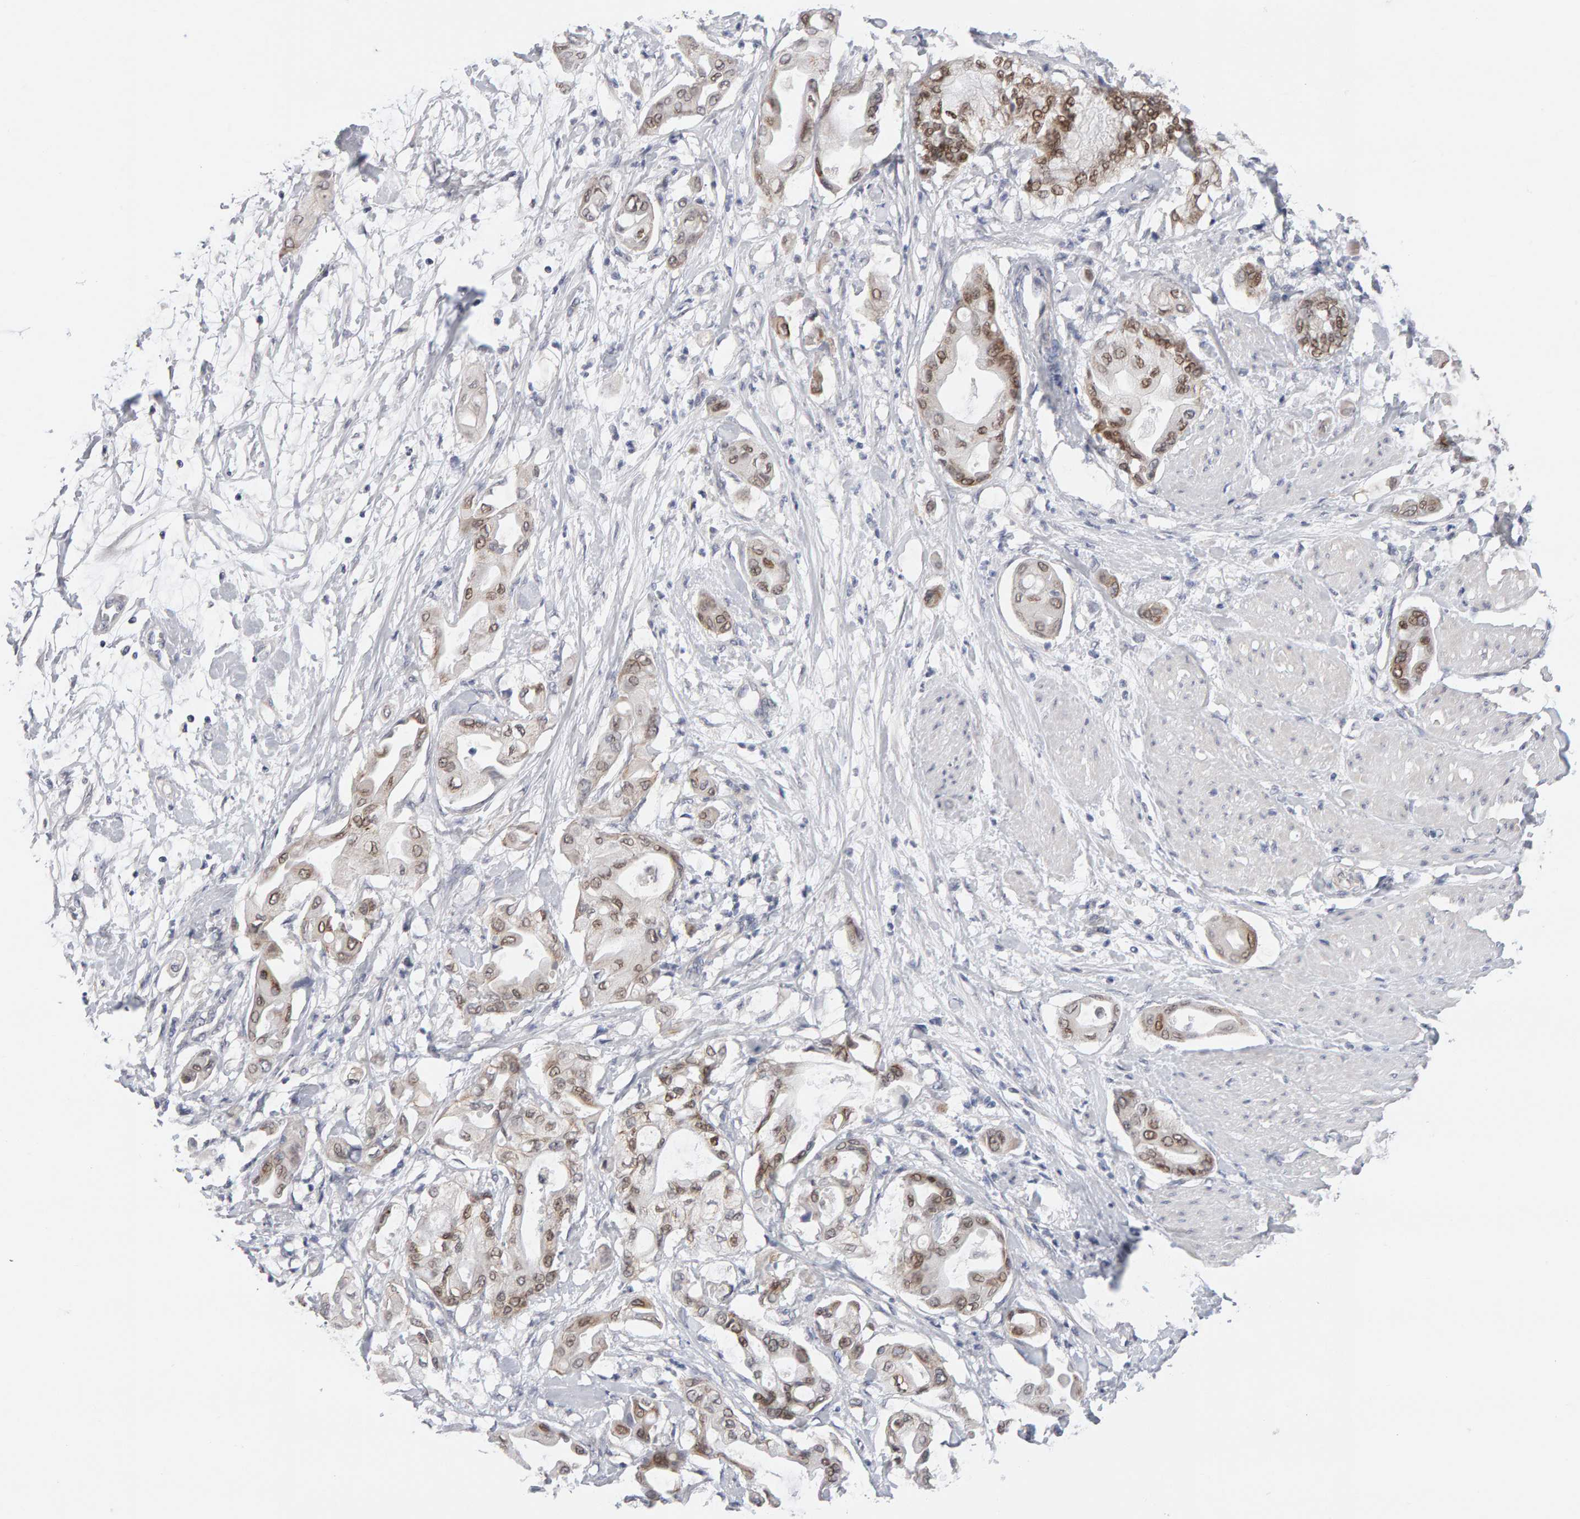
{"staining": {"intensity": "moderate", "quantity": ">75%", "location": "nuclear"}, "tissue": "pancreatic cancer", "cell_type": "Tumor cells", "image_type": "cancer", "snomed": [{"axis": "morphology", "description": "Adenocarcinoma, NOS"}, {"axis": "morphology", "description": "Adenocarcinoma, metastatic, NOS"}, {"axis": "topography", "description": "Lymph node"}, {"axis": "topography", "description": "Pancreas"}, {"axis": "topography", "description": "Duodenum"}], "caption": "A brown stain highlights moderate nuclear expression of a protein in human pancreatic cancer tumor cells. (Brightfield microscopy of DAB IHC at high magnification).", "gene": "HNF4A", "patient": {"sex": "female", "age": 64}}